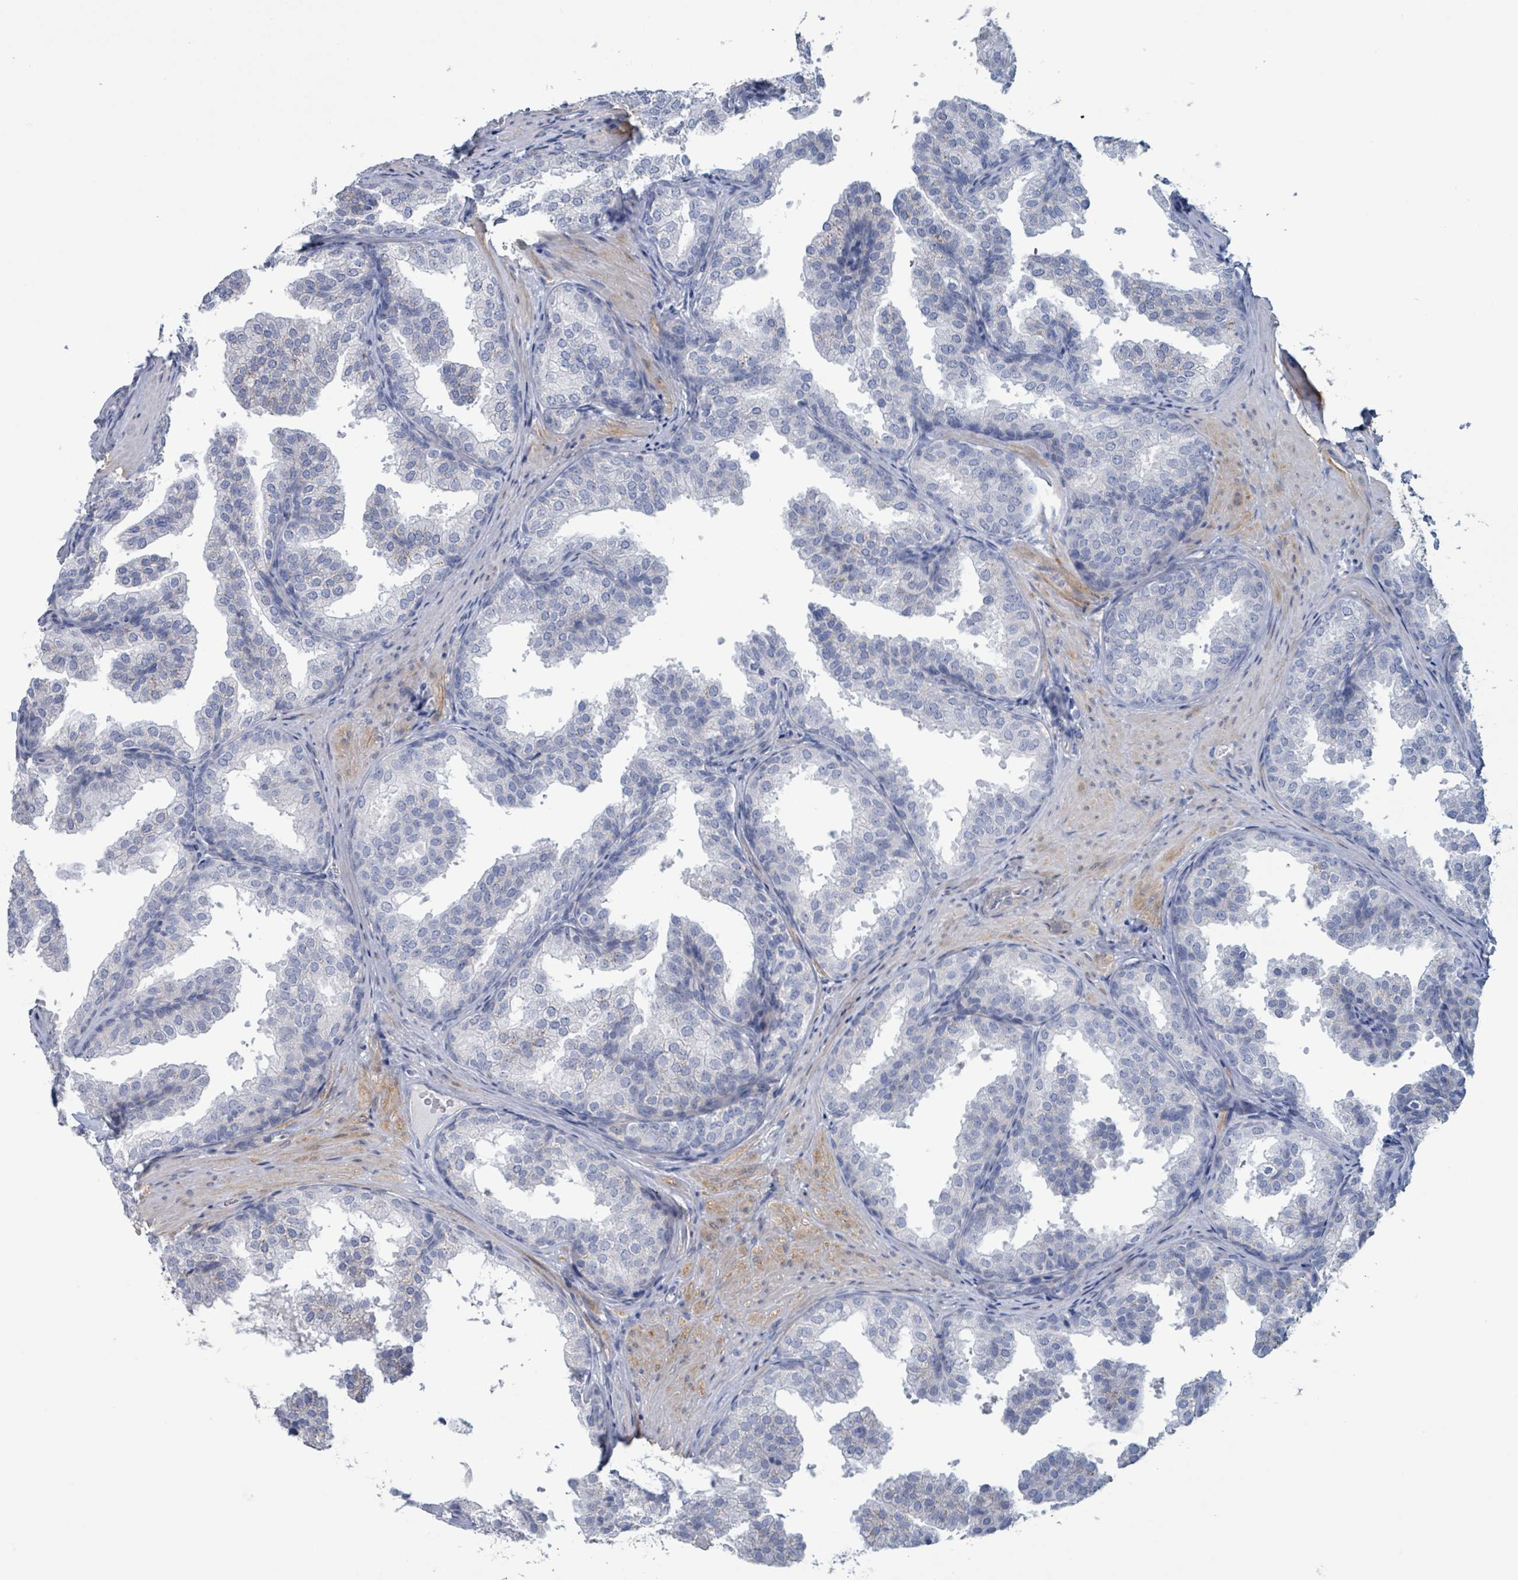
{"staining": {"intensity": "moderate", "quantity": "<25%", "location": "cytoplasmic/membranous"}, "tissue": "prostate", "cell_type": "Glandular cells", "image_type": "normal", "snomed": [{"axis": "morphology", "description": "Normal tissue, NOS"}, {"axis": "topography", "description": "Prostate"}], "caption": "High-magnification brightfield microscopy of normal prostate stained with DAB (3,3'-diaminobenzidine) (brown) and counterstained with hematoxylin (blue). glandular cells exhibit moderate cytoplasmic/membranous staining is identified in approximately<25% of cells. (DAB (3,3'-diaminobenzidine) IHC with brightfield microscopy, high magnification).", "gene": "PKLR", "patient": {"sex": "male", "age": 37}}